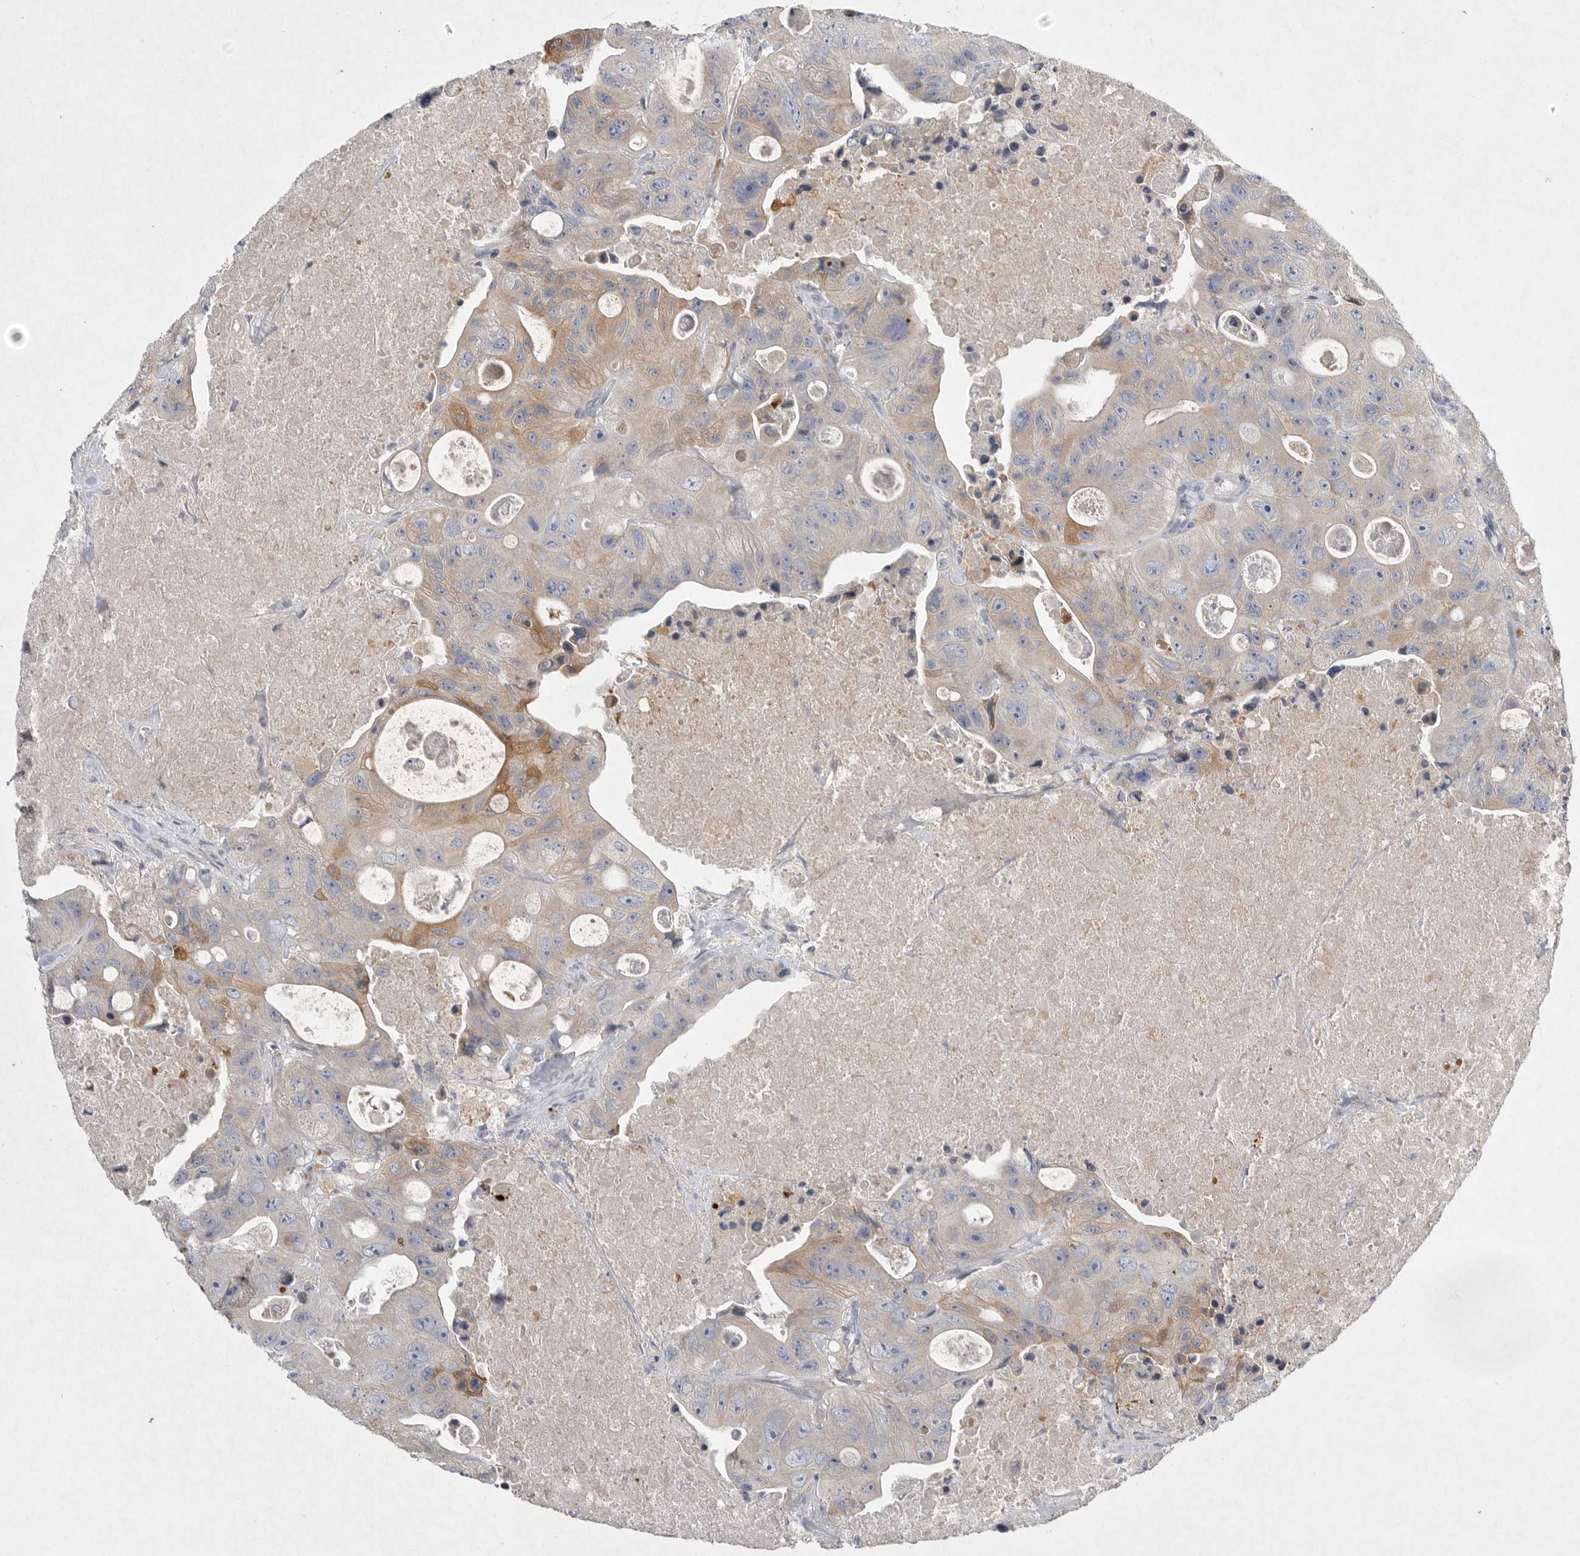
{"staining": {"intensity": "moderate", "quantity": "<25%", "location": "cytoplasmic/membranous"}, "tissue": "colorectal cancer", "cell_type": "Tumor cells", "image_type": "cancer", "snomed": [{"axis": "morphology", "description": "Adenocarcinoma, NOS"}, {"axis": "topography", "description": "Colon"}], "caption": "Colorectal adenocarcinoma stained for a protein (brown) demonstrates moderate cytoplasmic/membranous positive positivity in about <25% of tumor cells.", "gene": "EDEM3", "patient": {"sex": "female", "age": 46}}